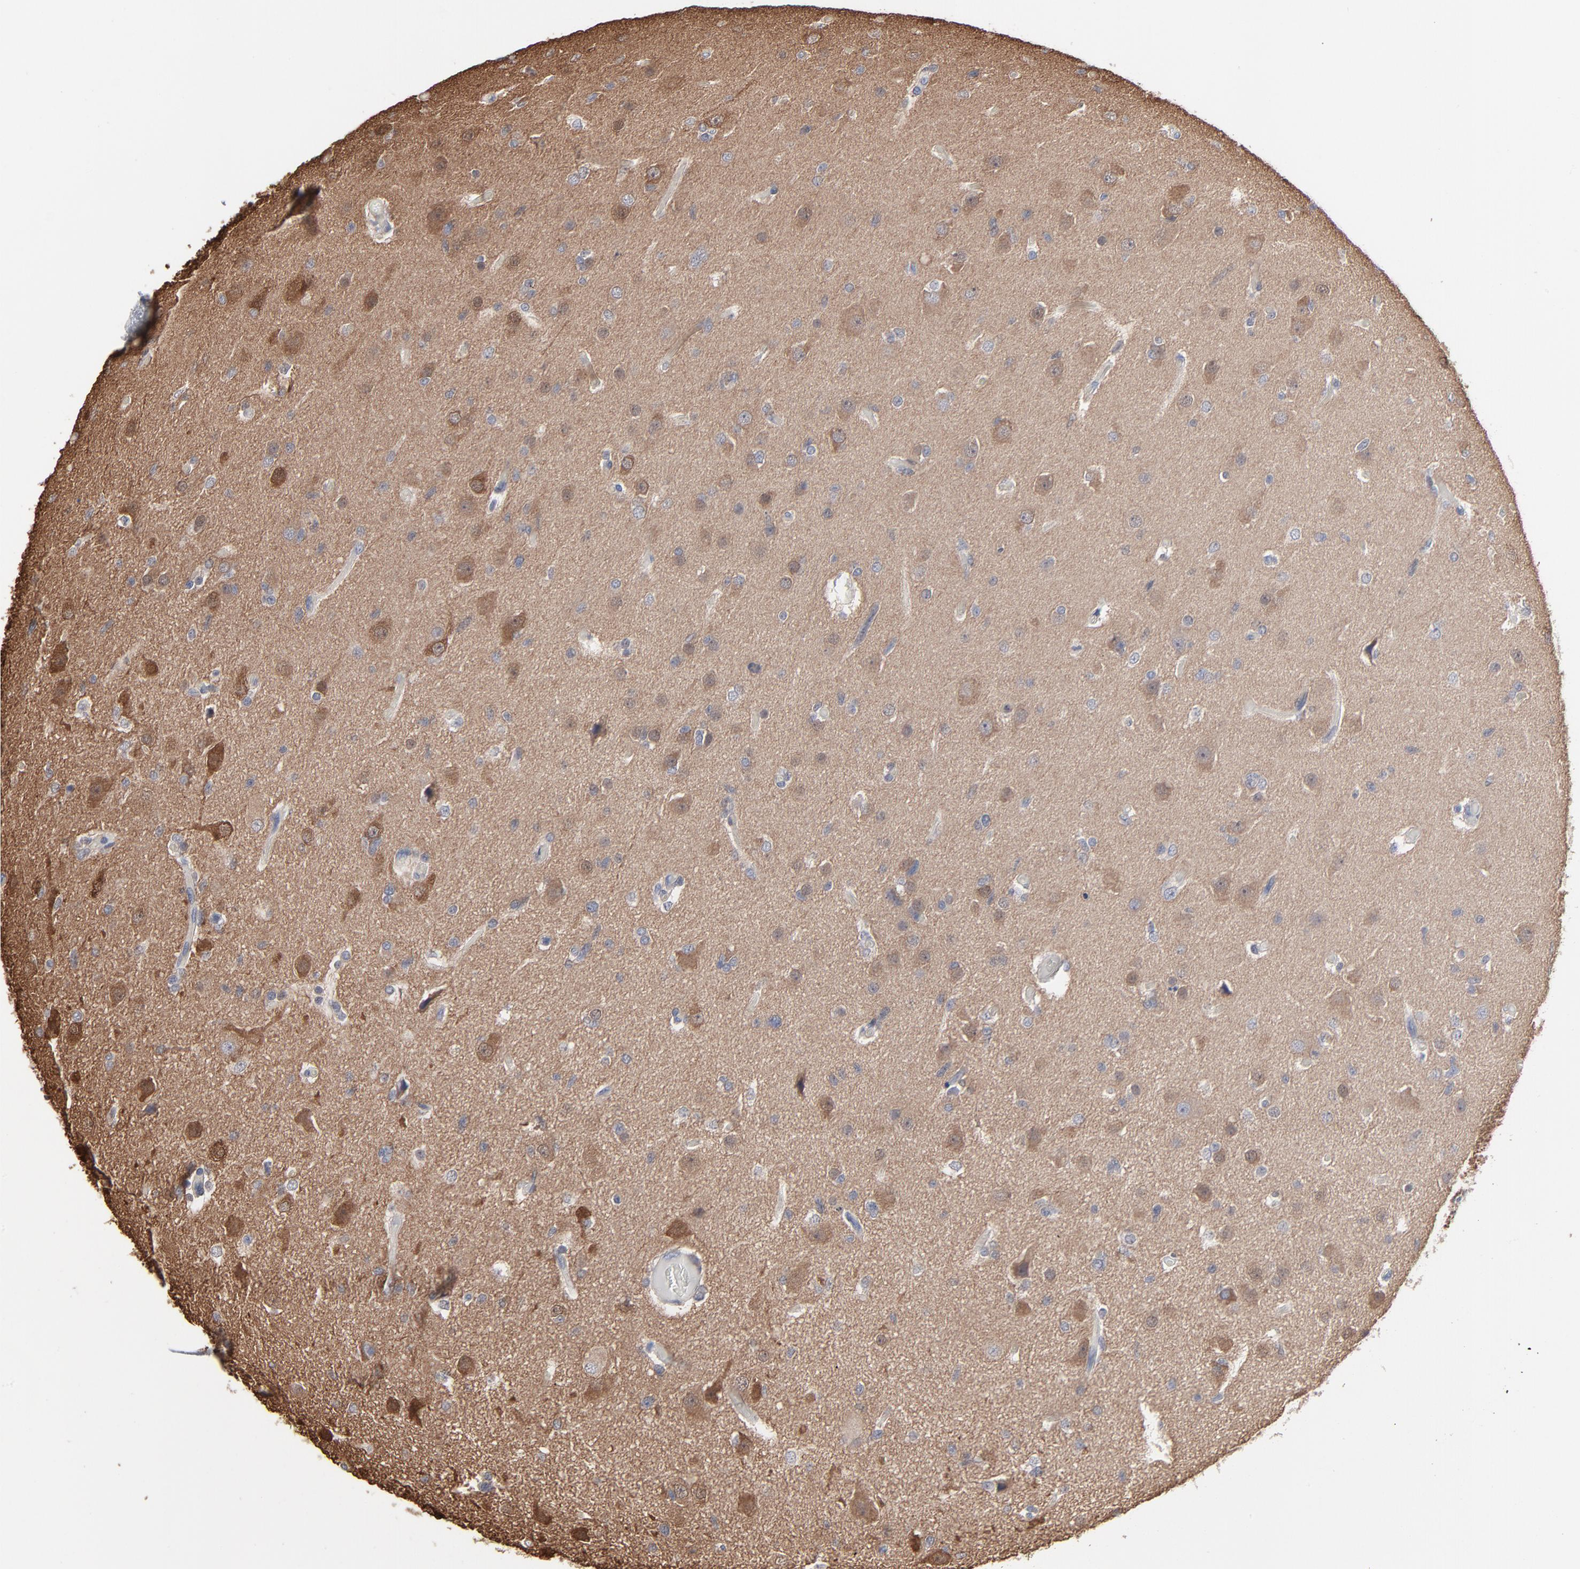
{"staining": {"intensity": "moderate", "quantity": "25%-75%", "location": "cytoplasmic/membranous"}, "tissue": "glioma", "cell_type": "Tumor cells", "image_type": "cancer", "snomed": [{"axis": "morphology", "description": "Glioma, malignant, High grade"}, {"axis": "topography", "description": "Brain"}], "caption": "An image showing moderate cytoplasmic/membranous positivity in approximately 25%-75% of tumor cells in glioma, as visualized by brown immunohistochemical staining.", "gene": "MAP2K1", "patient": {"sex": "male", "age": 33}}